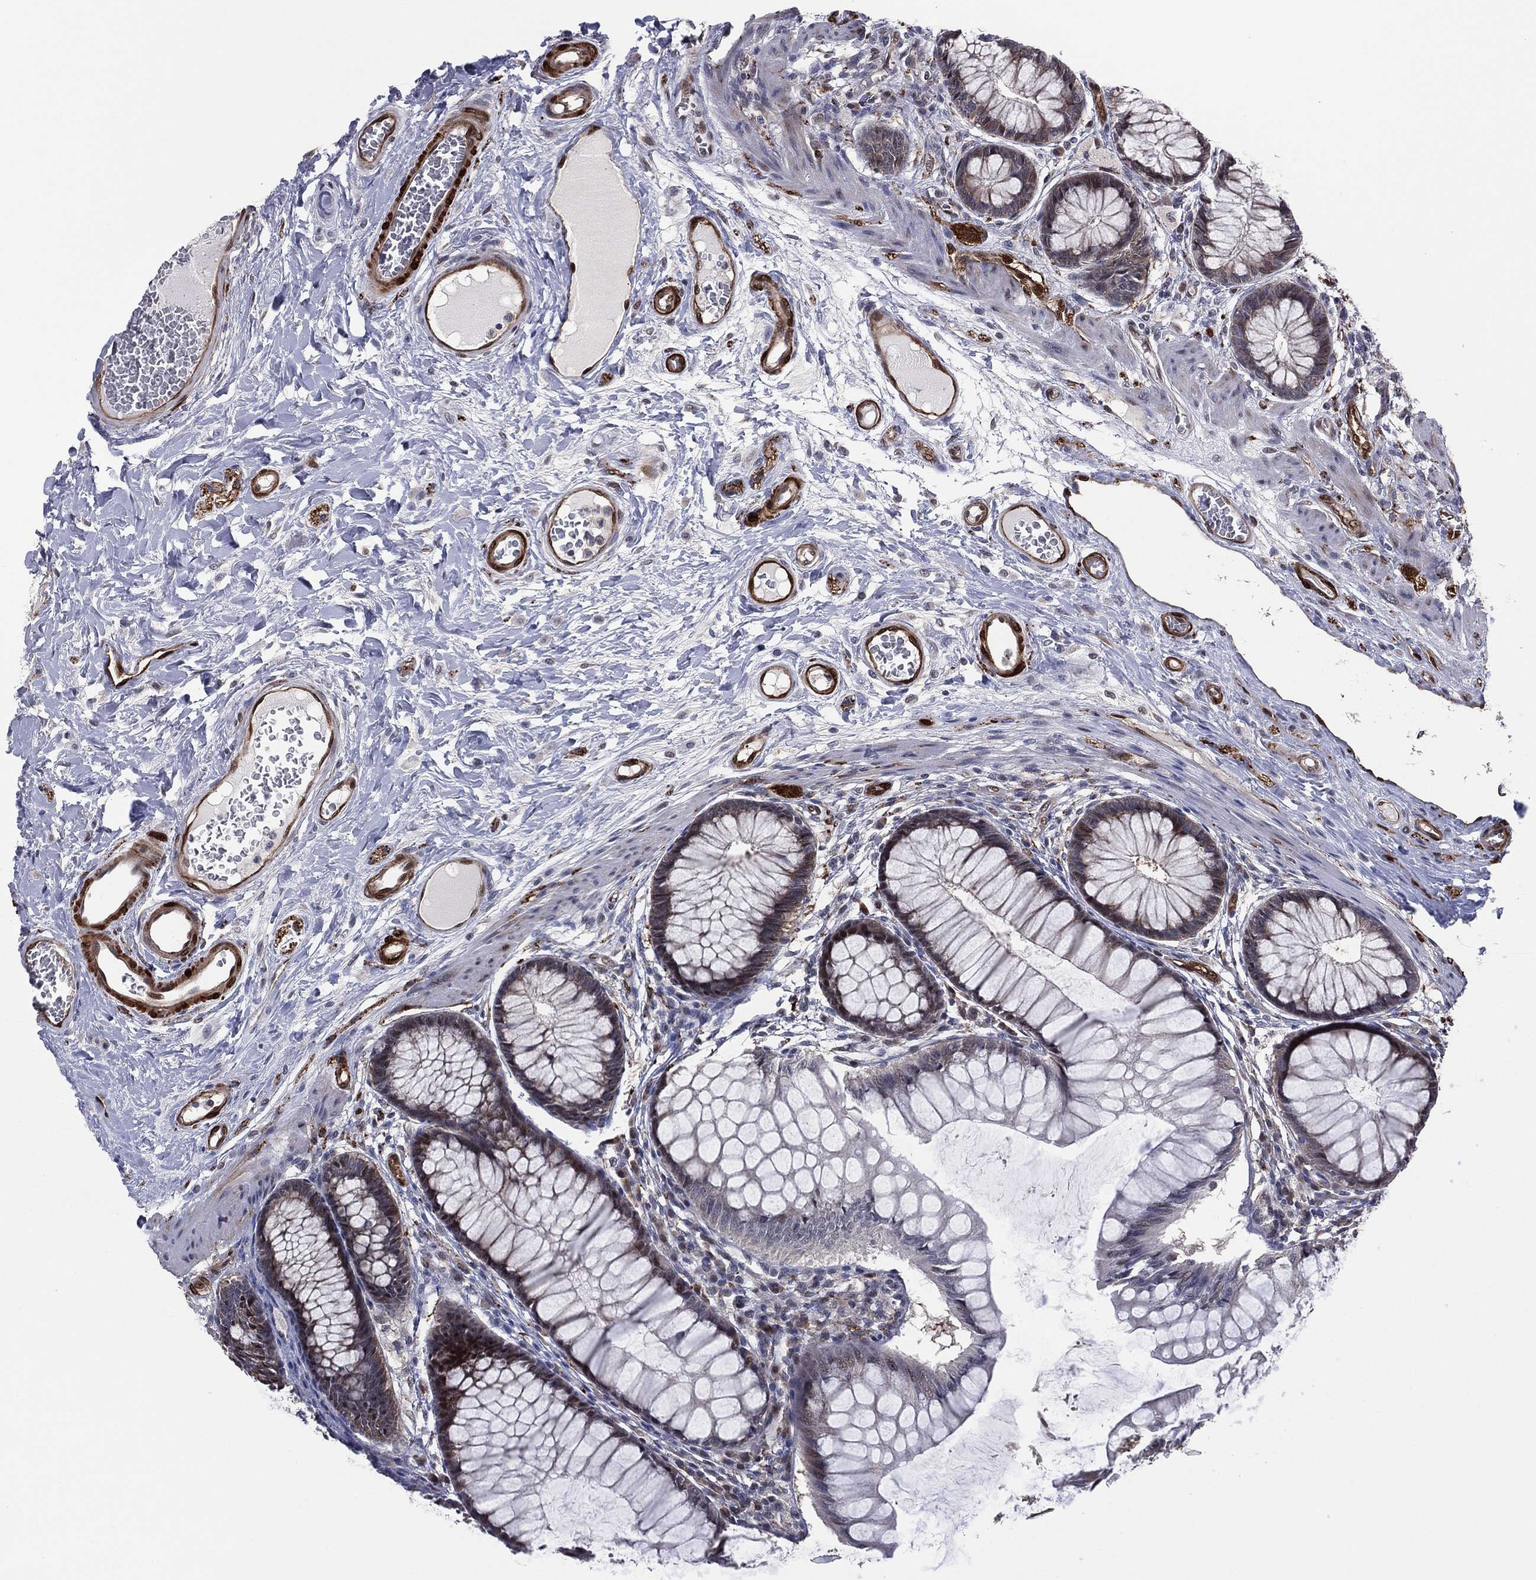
{"staining": {"intensity": "strong", "quantity": ">75%", "location": "cytoplasmic/membranous,nuclear"}, "tissue": "colon", "cell_type": "Endothelial cells", "image_type": "normal", "snomed": [{"axis": "morphology", "description": "Normal tissue, NOS"}, {"axis": "topography", "description": "Colon"}], "caption": "A high amount of strong cytoplasmic/membranous,nuclear staining is appreciated in approximately >75% of endothelial cells in benign colon.", "gene": "SNCG", "patient": {"sex": "female", "age": 65}}